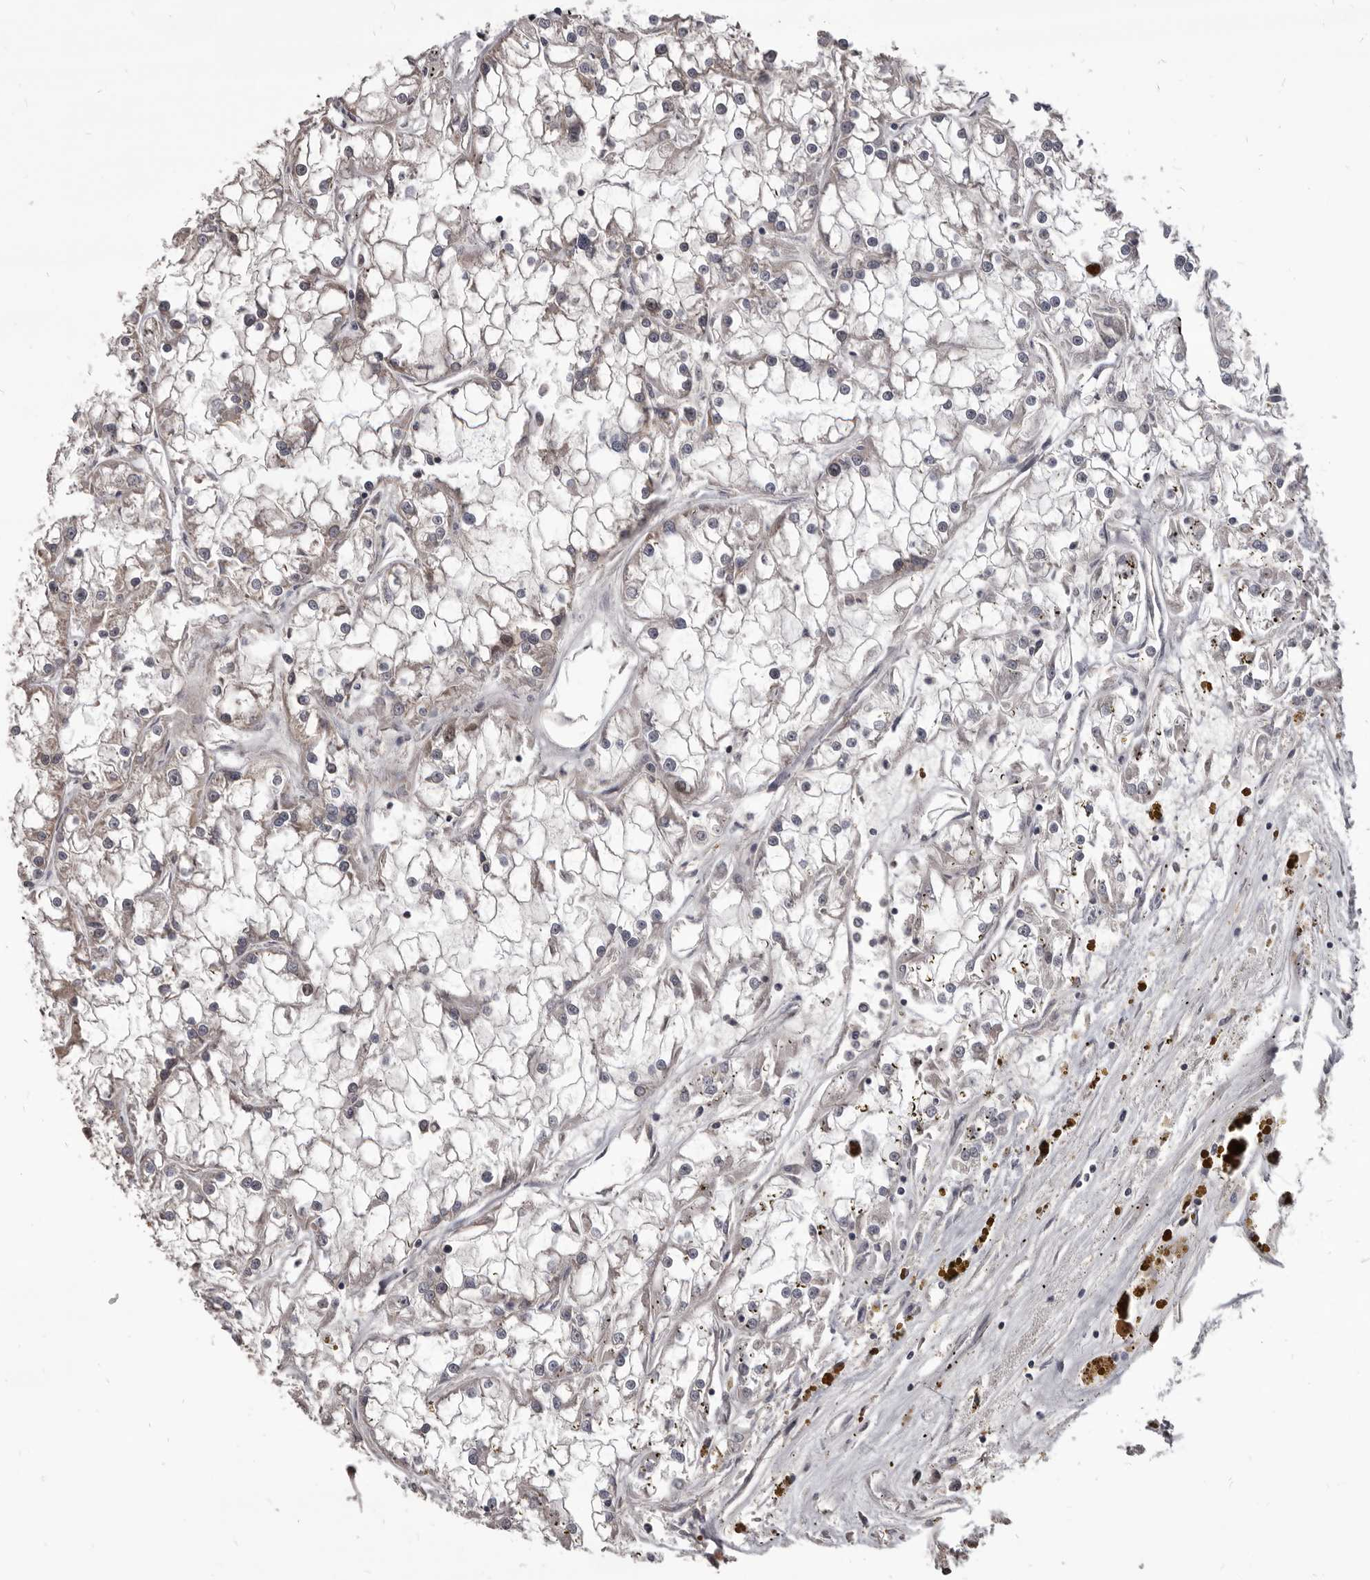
{"staining": {"intensity": "weak", "quantity": "<25%", "location": "cytoplasmic/membranous"}, "tissue": "renal cancer", "cell_type": "Tumor cells", "image_type": "cancer", "snomed": [{"axis": "morphology", "description": "Adenocarcinoma, NOS"}, {"axis": "topography", "description": "Kidney"}], "caption": "The histopathology image displays no staining of tumor cells in renal cancer (adenocarcinoma).", "gene": "MAP3K14", "patient": {"sex": "female", "age": 52}}